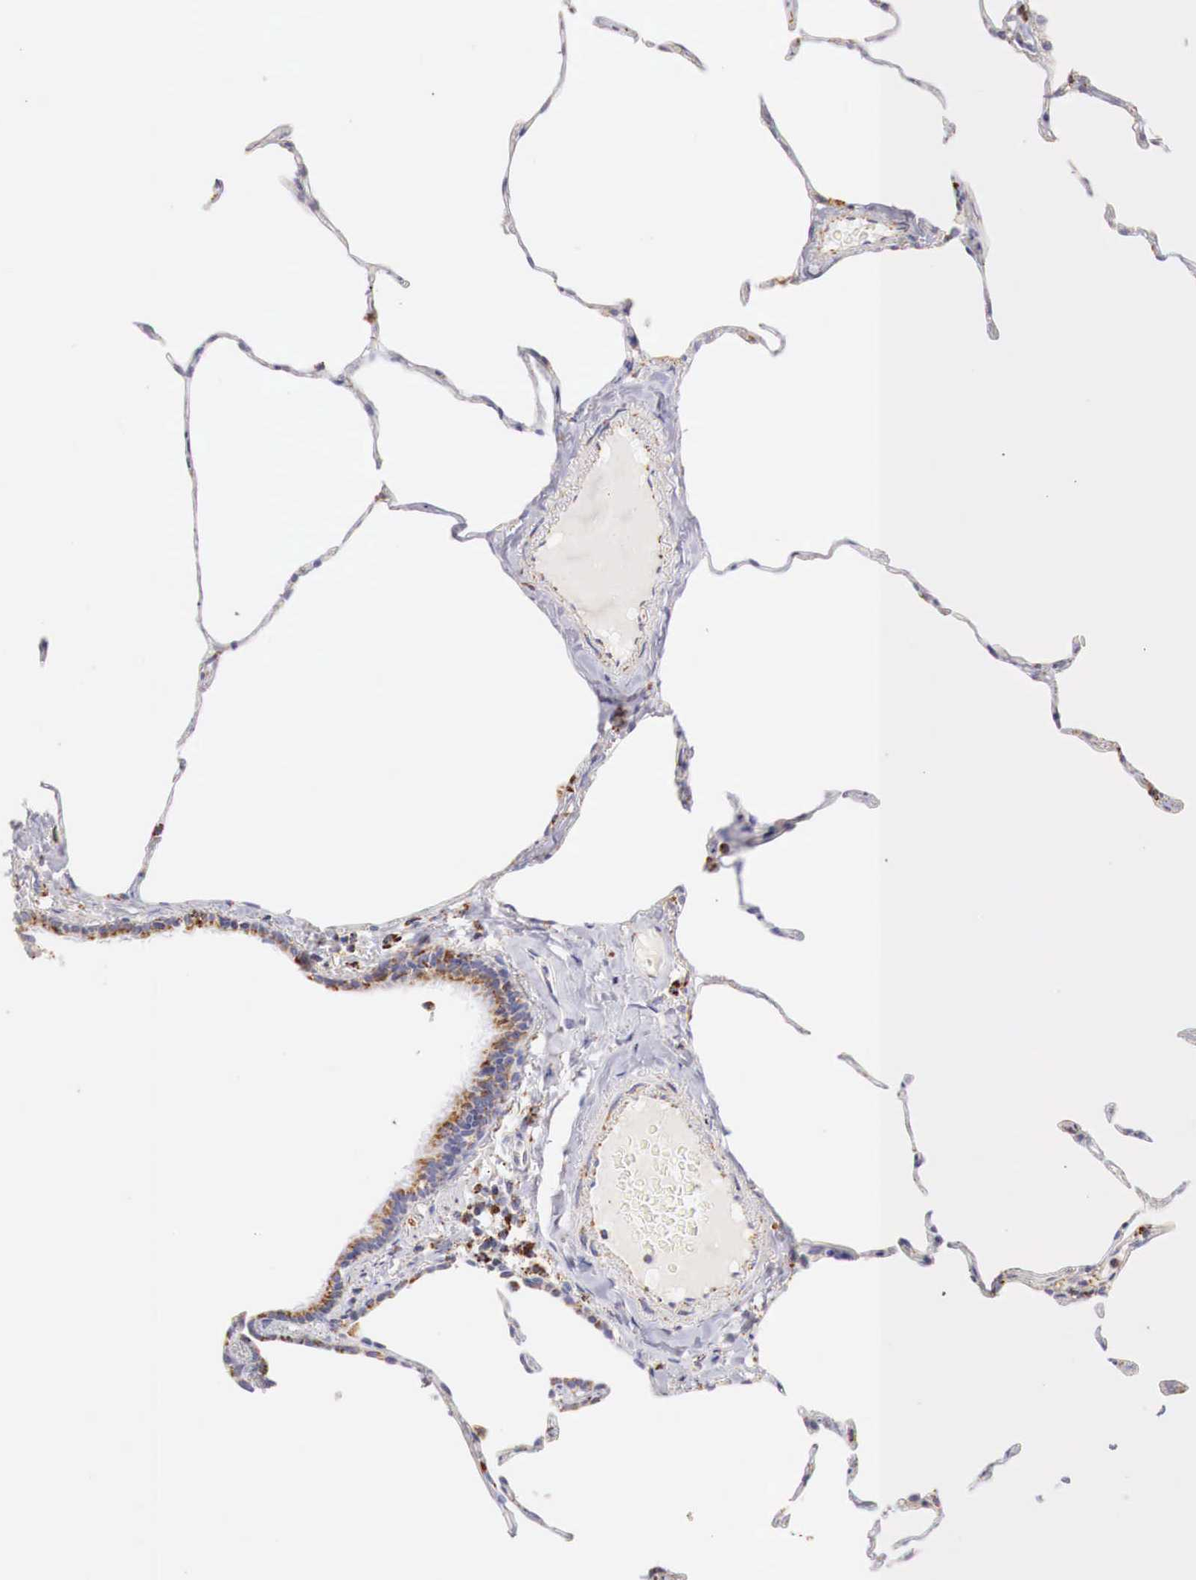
{"staining": {"intensity": "negative", "quantity": "none", "location": "none"}, "tissue": "lung", "cell_type": "Alveolar cells", "image_type": "normal", "snomed": [{"axis": "morphology", "description": "Normal tissue, NOS"}, {"axis": "topography", "description": "Lung"}], "caption": "This is an immunohistochemistry image of benign lung. There is no expression in alveolar cells.", "gene": "IDH3G", "patient": {"sex": "female", "age": 75}}